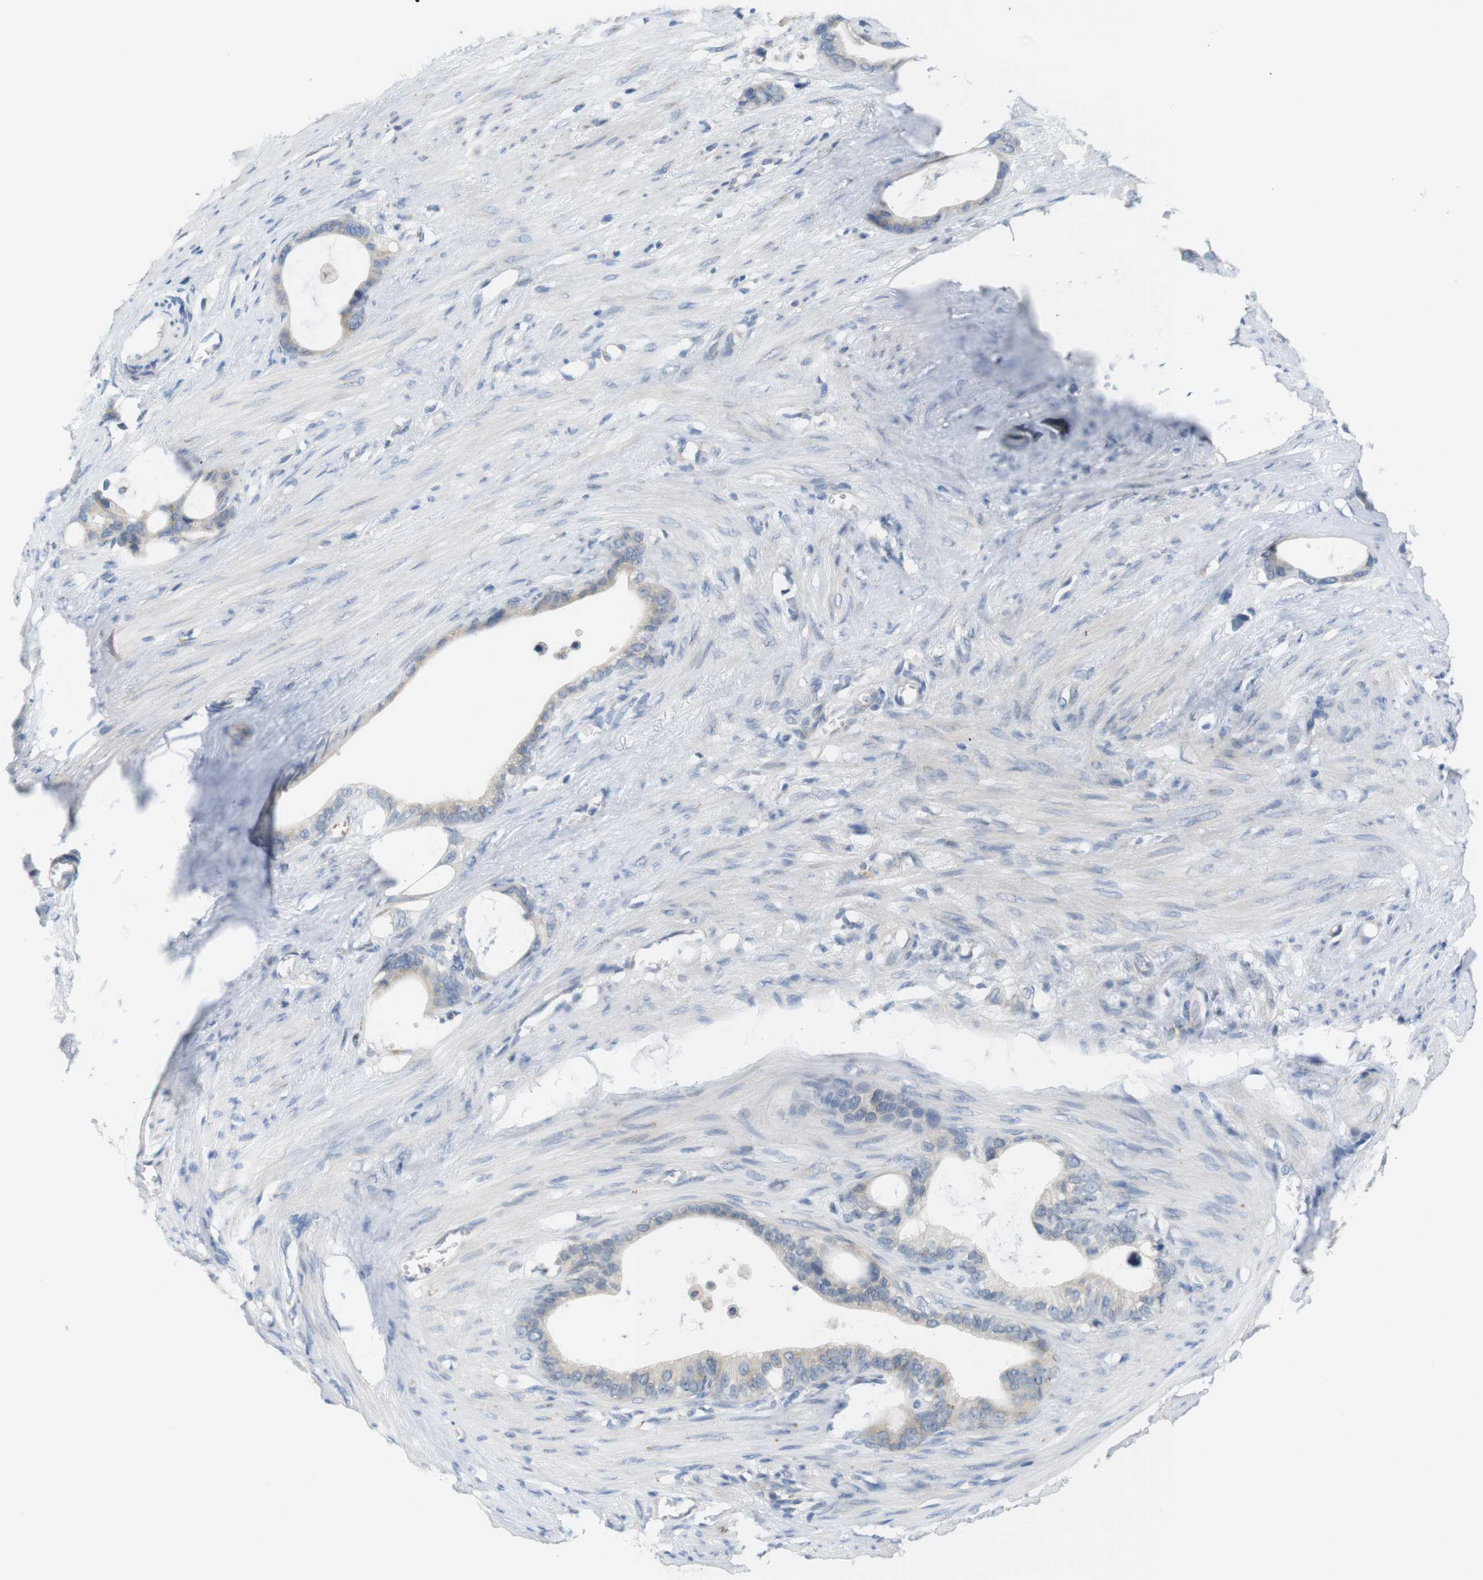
{"staining": {"intensity": "negative", "quantity": "none", "location": "none"}, "tissue": "stomach cancer", "cell_type": "Tumor cells", "image_type": "cancer", "snomed": [{"axis": "morphology", "description": "Adenocarcinoma, NOS"}, {"axis": "topography", "description": "Stomach"}], "caption": "Immunohistochemical staining of stomach cancer (adenocarcinoma) demonstrates no significant expression in tumor cells. (Brightfield microscopy of DAB immunohistochemistry at high magnification).", "gene": "YIPF3", "patient": {"sex": "female", "age": 75}}